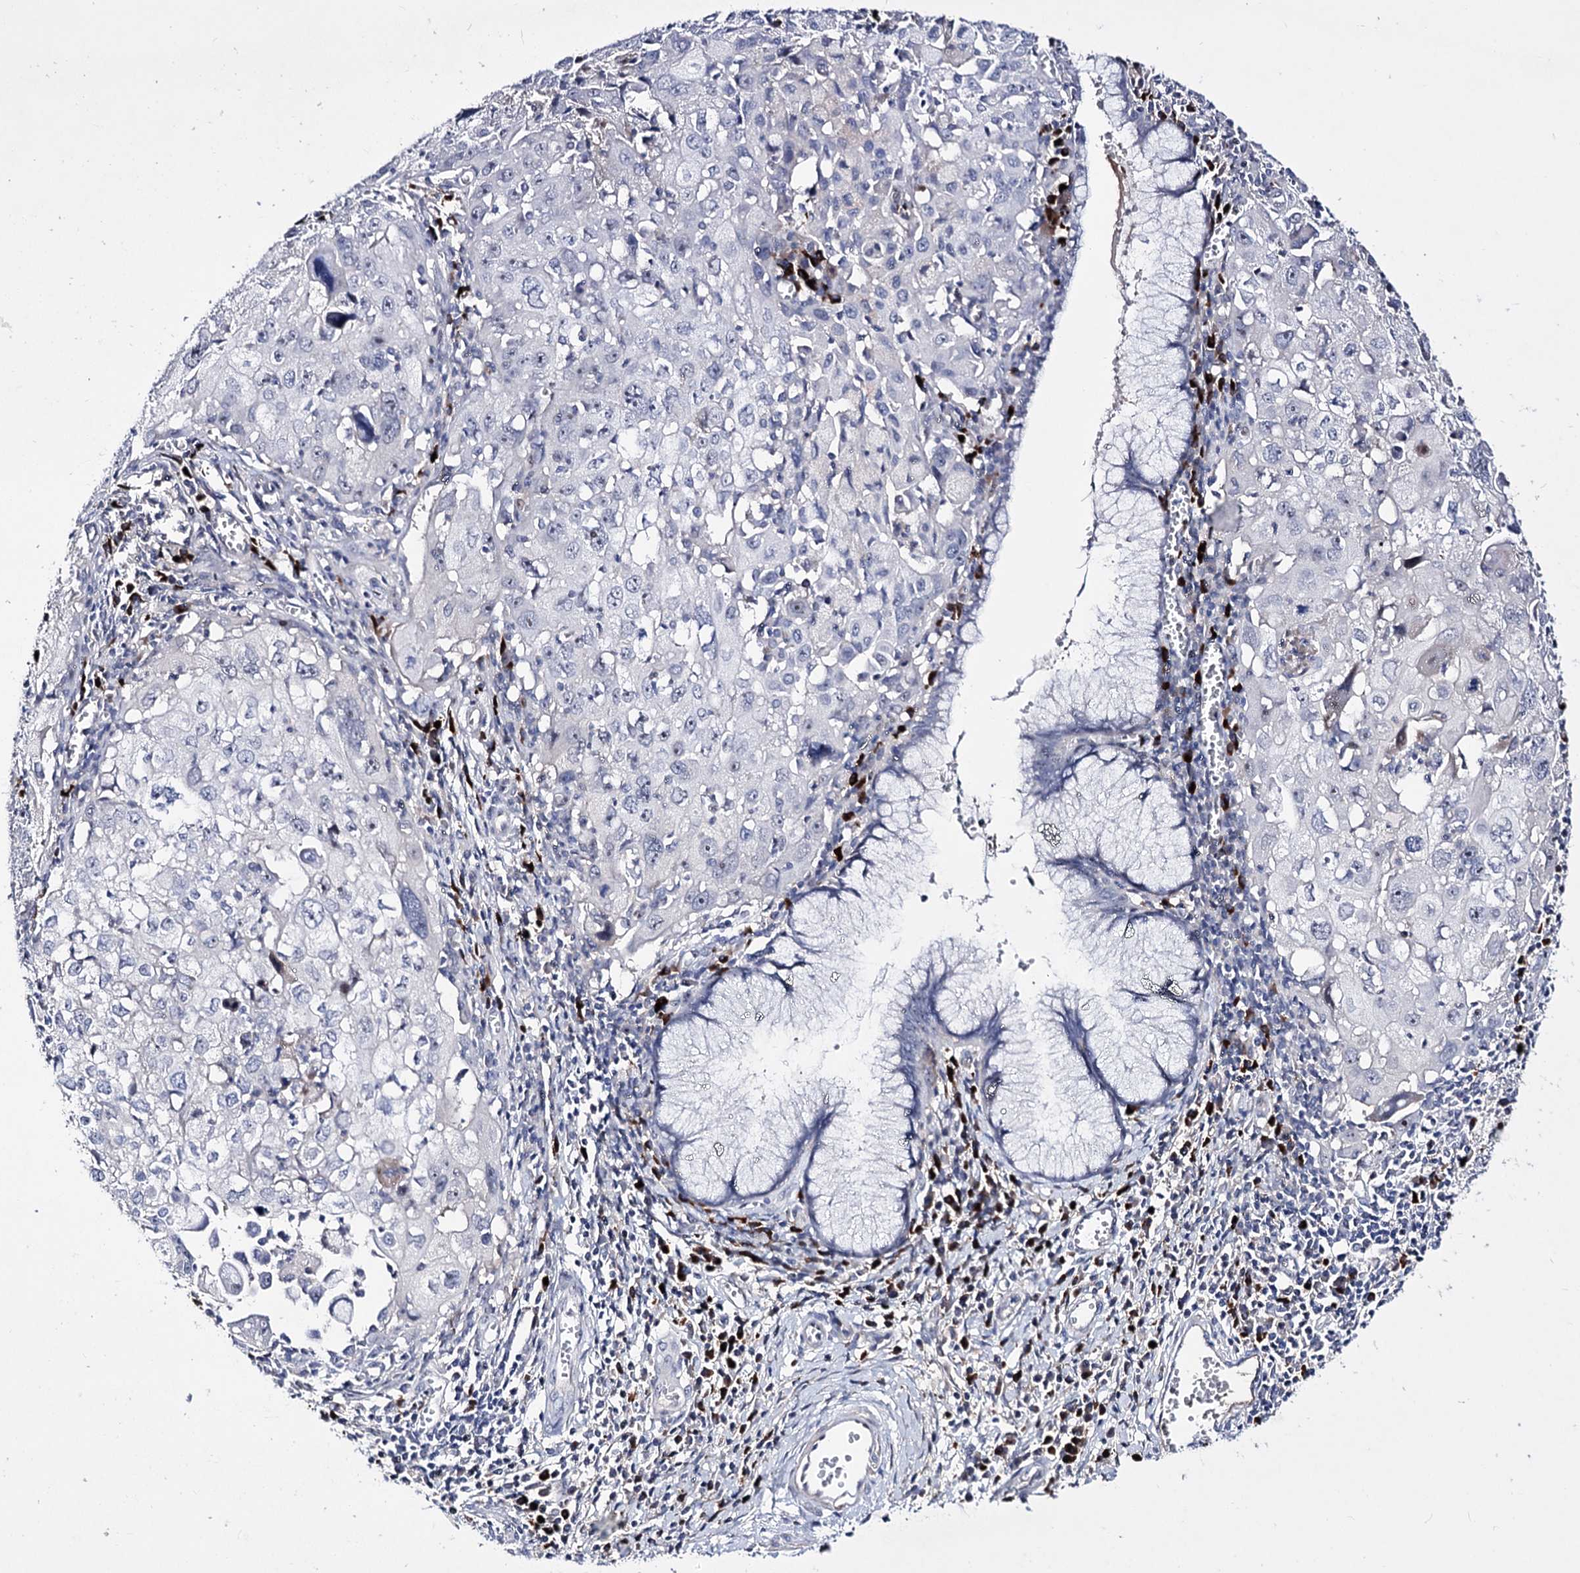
{"staining": {"intensity": "negative", "quantity": "none", "location": "none"}, "tissue": "cervical cancer", "cell_type": "Tumor cells", "image_type": "cancer", "snomed": [{"axis": "morphology", "description": "Squamous cell carcinoma, NOS"}, {"axis": "topography", "description": "Cervix"}], "caption": "This is an IHC histopathology image of human squamous cell carcinoma (cervical). There is no staining in tumor cells.", "gene": "PCGF5", "patient": {"sex": "female", "age": 42}}